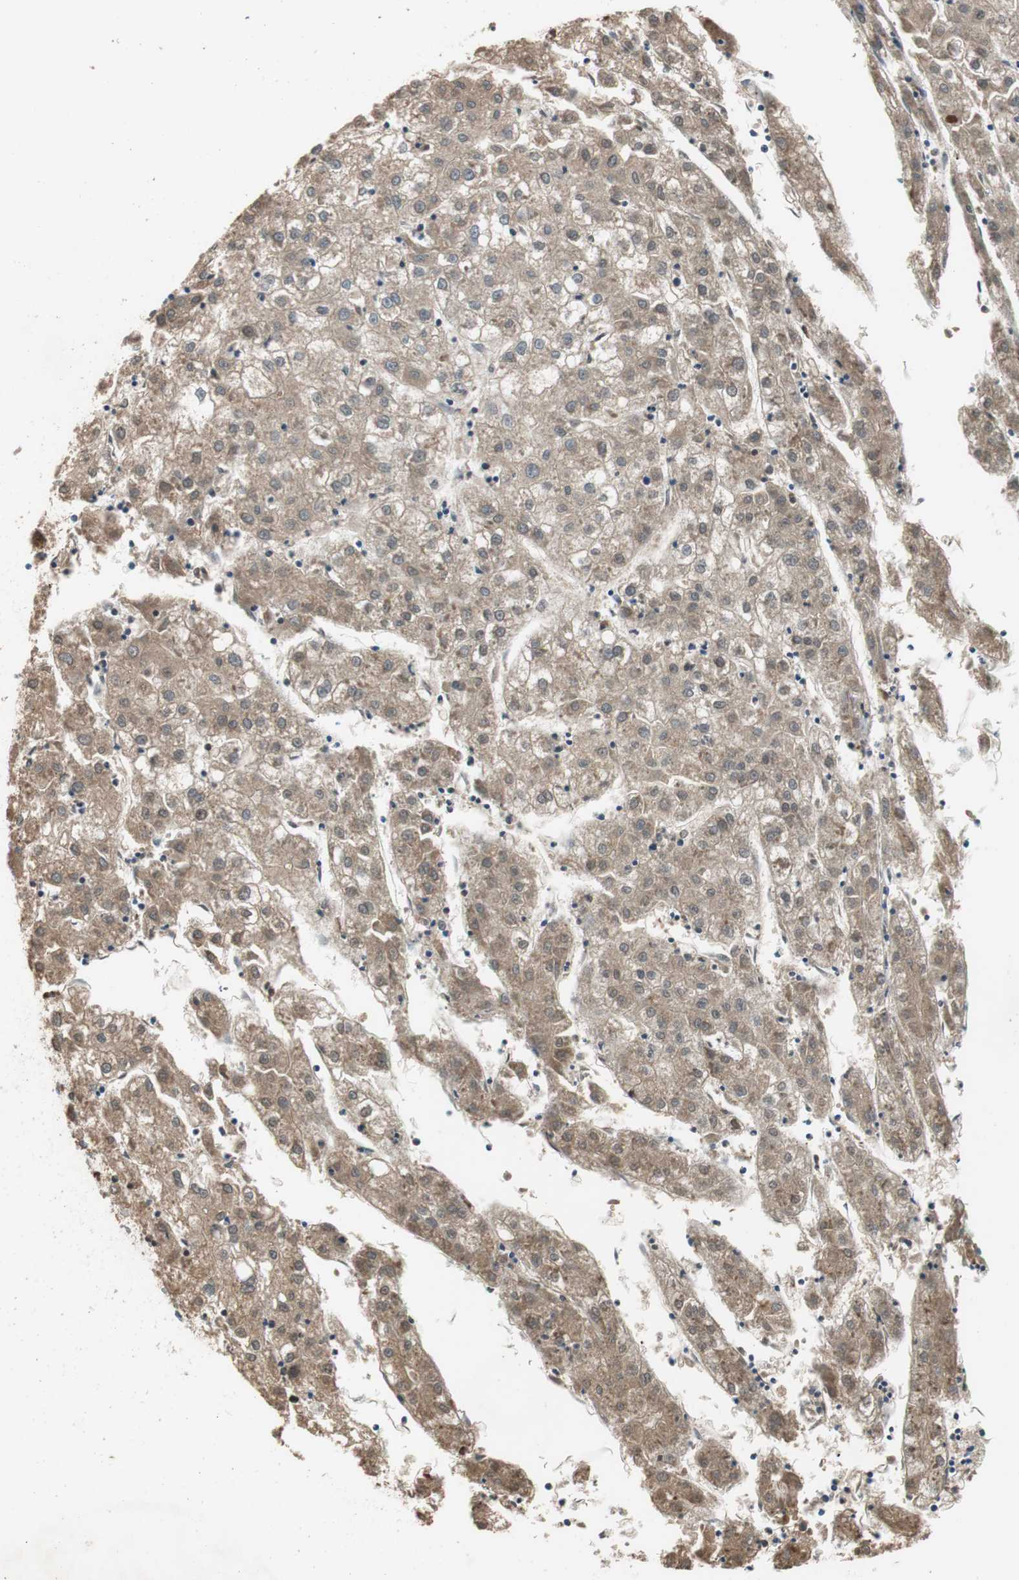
{"staining": {"intensity": "weak", "quantity": ">75%", "location": "cytoplasmic/membranous"}, "tissue": "liver cancer", "cell_type": "Tumor cells", "image_type": "cancer", "snomed": [{"axis": "morphology", "description": "Carcinoma, Hepatocellular, NOS"}, {"axis": "topography", "description": "Liver"}], "caption": "DAB immunohistochemical staining of human liver cancer (hepatocellular carcinoma) exhibits weak cytoplasmic/membranous protein positivity in approximately >75% of tumor cells.", "gene": "C4A", "patient": {"sex": "male", "age": 72}}